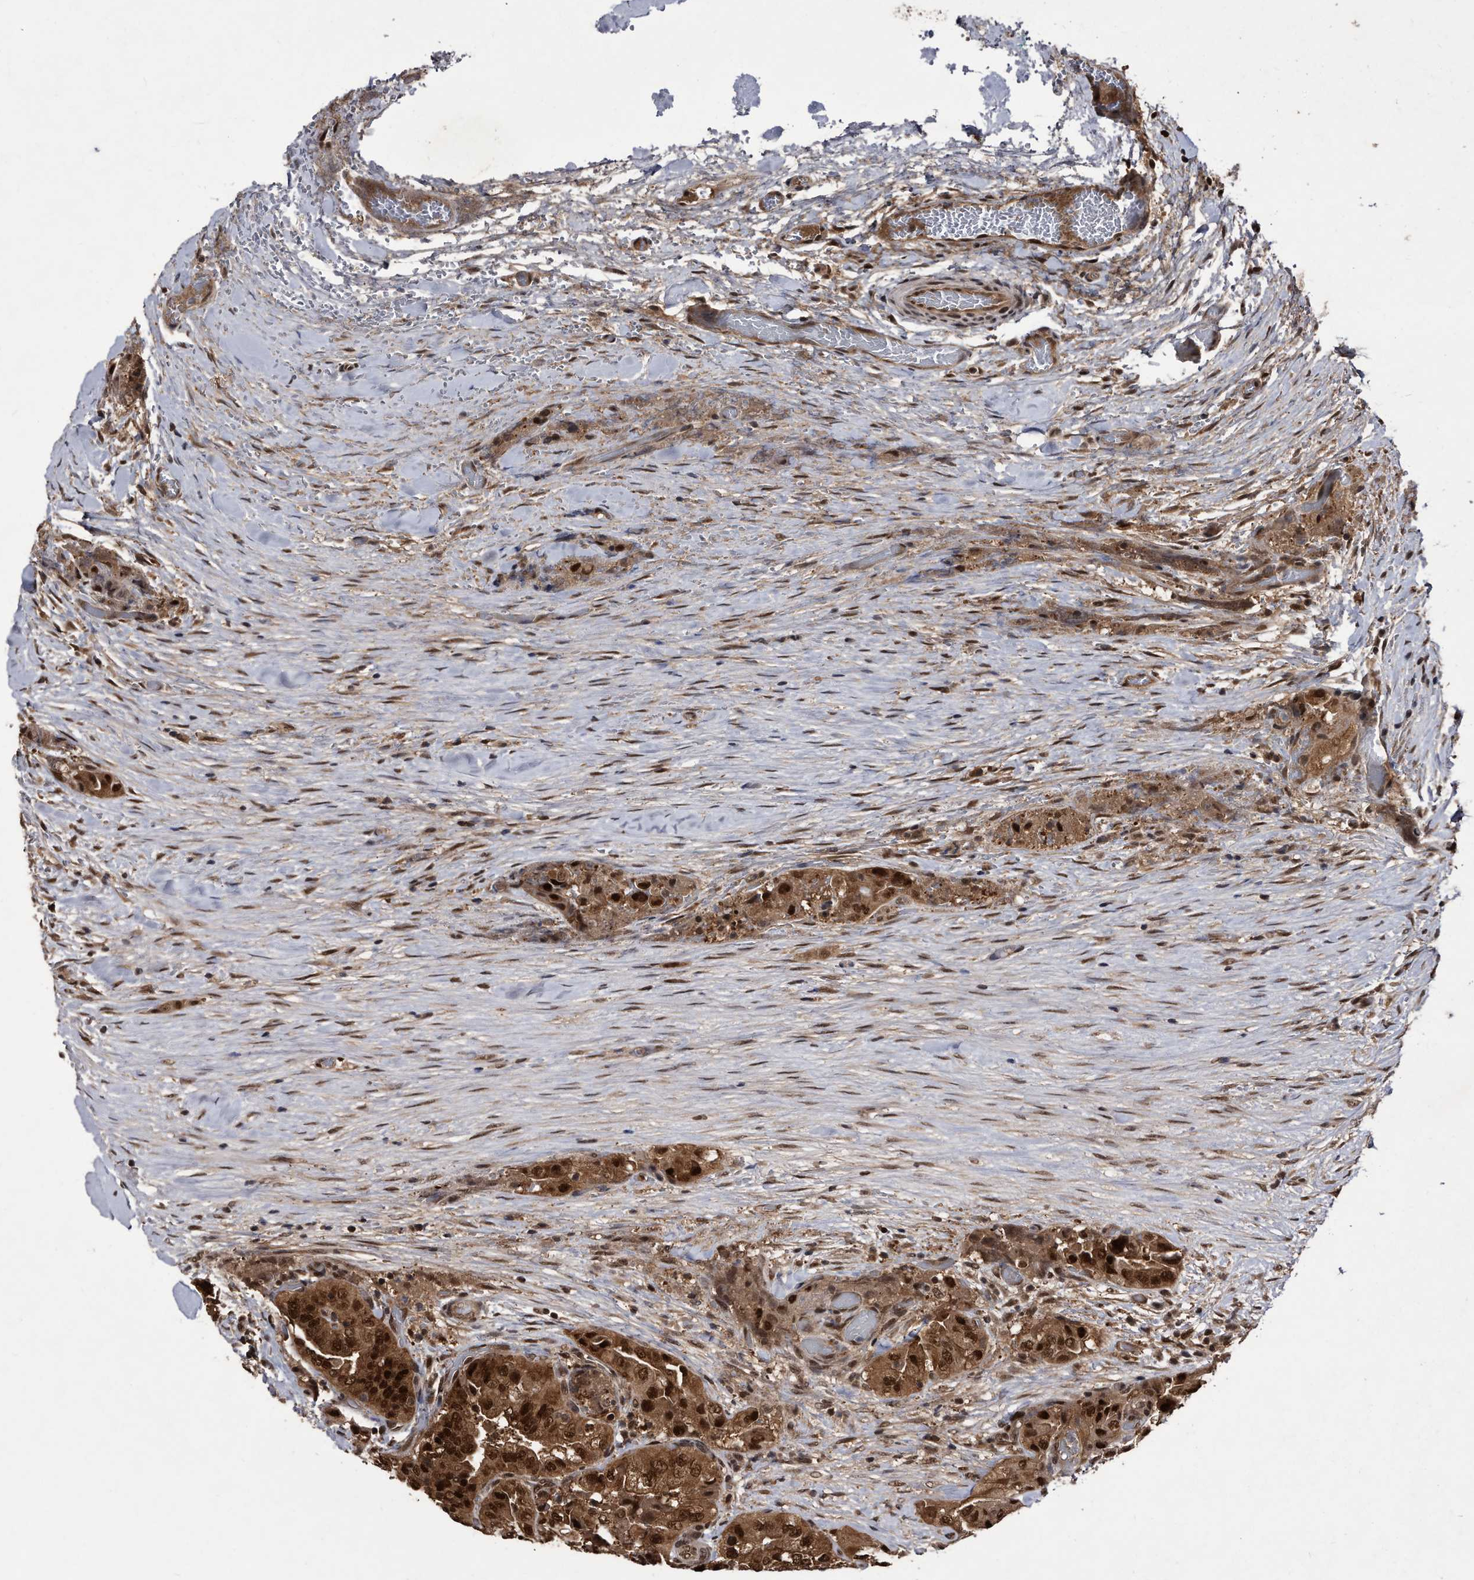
{"staining": {"intensity": "strong", "quantity": ">75%", "location": "cytoplasmic/membranous,nuclear"}, "tissue": "thyroid cancer", "cell_type": "Tumor cells", "image_type": "cancer", "snomed": [{"axis": "morphology", "description": "Papillary adenocarcinoma, NOS"}, {"axis": "topography", "description": "Thyroid gland"}], "caption": "Tumor cells reveal strong cytoplasmic/membranous and nuclear staining in about >75% of cells in thyroid cancer (papillary adenocarcinoma). Immunohistochemistry (ihc) stains the protein of interest in brown and the nuclei are stained blue.", "gene": "RAD23B", "patient": {"sex": "female", "age": 59}}